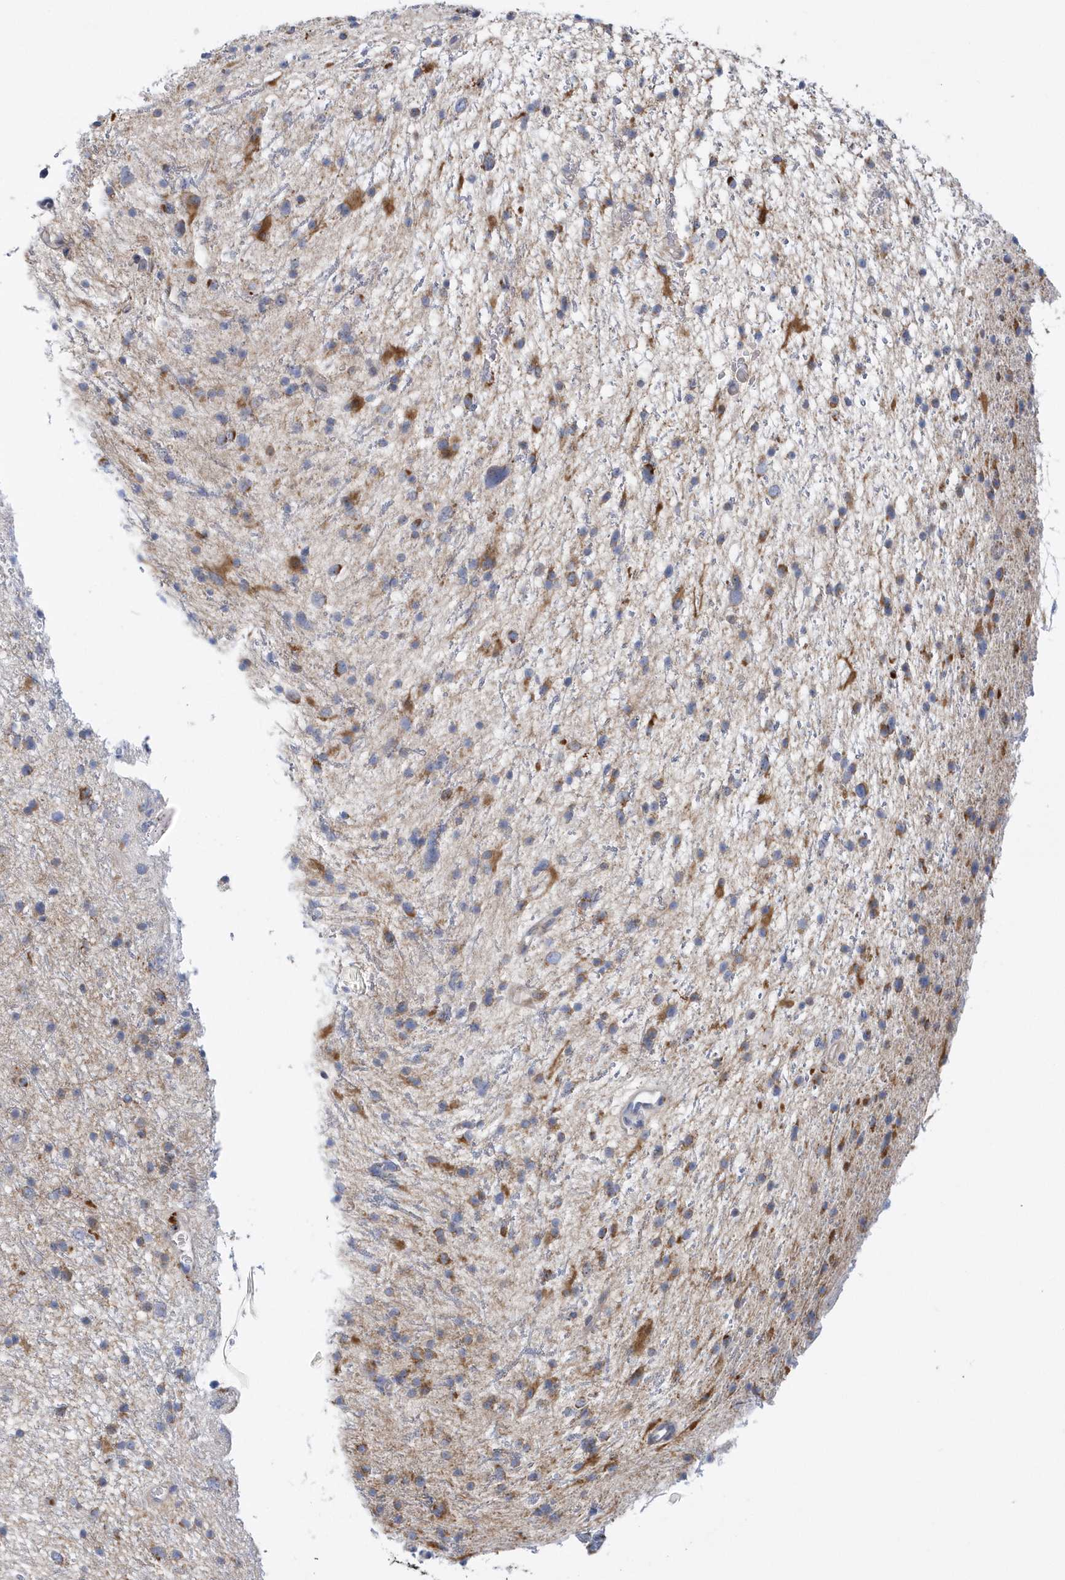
{"staining": {"intensity": "strong", "quantity": "<25%", "location": "cytoplasmic/membranous"}, "tissue": "glioma", "cell_type": "Tumor cells", "image_type": "cancer", "snomed": [{"axis": "morphology", "description": "Glioma, malignant, Low grade"}, {"axis": "topography", "description": "Cerebral cortex"}], "caption": "Immunohistochemical staining of human malignant glioma (low-grade) exhibits medium levels of strong cytoplasmic/membranous positivity in approximately <25% of tumor cells. (Brightfield microscopy of DAB IHC at high magnification).", "gene": "VWA5B2", "patient": {"sex": "female", "age": 39}}